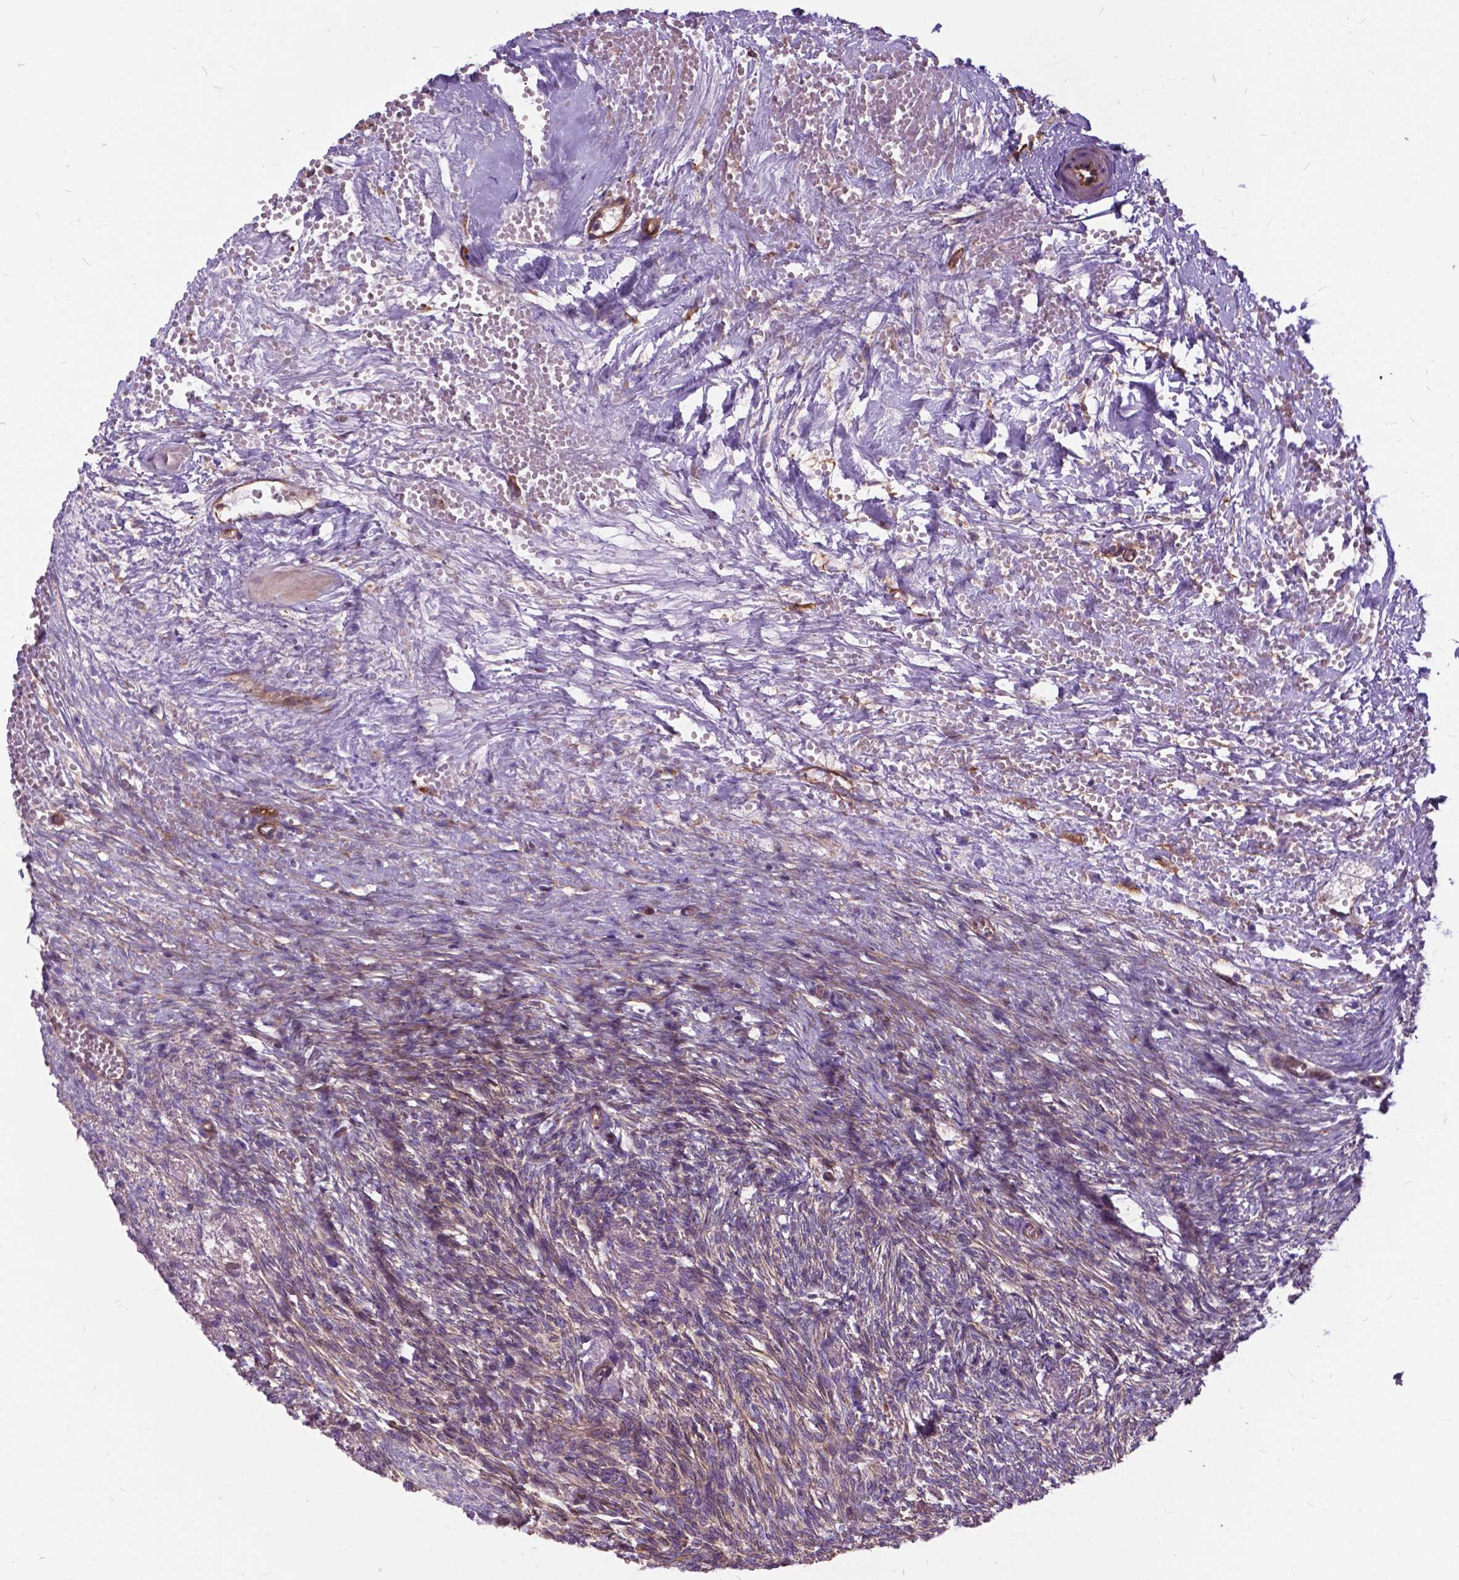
{"staining": {"intensity": "weak", "quantity": "25%-75%", "location": "cytoplasmic/membranous"}, "tissue": "ovary", "cell_type": "Ovarian stroma cells", "image_type": "normal", "snomed": [{"axis": "morphology", "description": "Normal tissue, NOS"}, {"axis": "topography", "description": "Ovary"}], "caption": "DAB (3,3'-diaminobenzidine) immunohistochemical staining of normal ovary displays weak cytoplasmic/membranous protein expression in about 25%-75% of ovarian stroma cells.", "gene": "FLT4", "patient": {"sex": "female", "age": 46}}